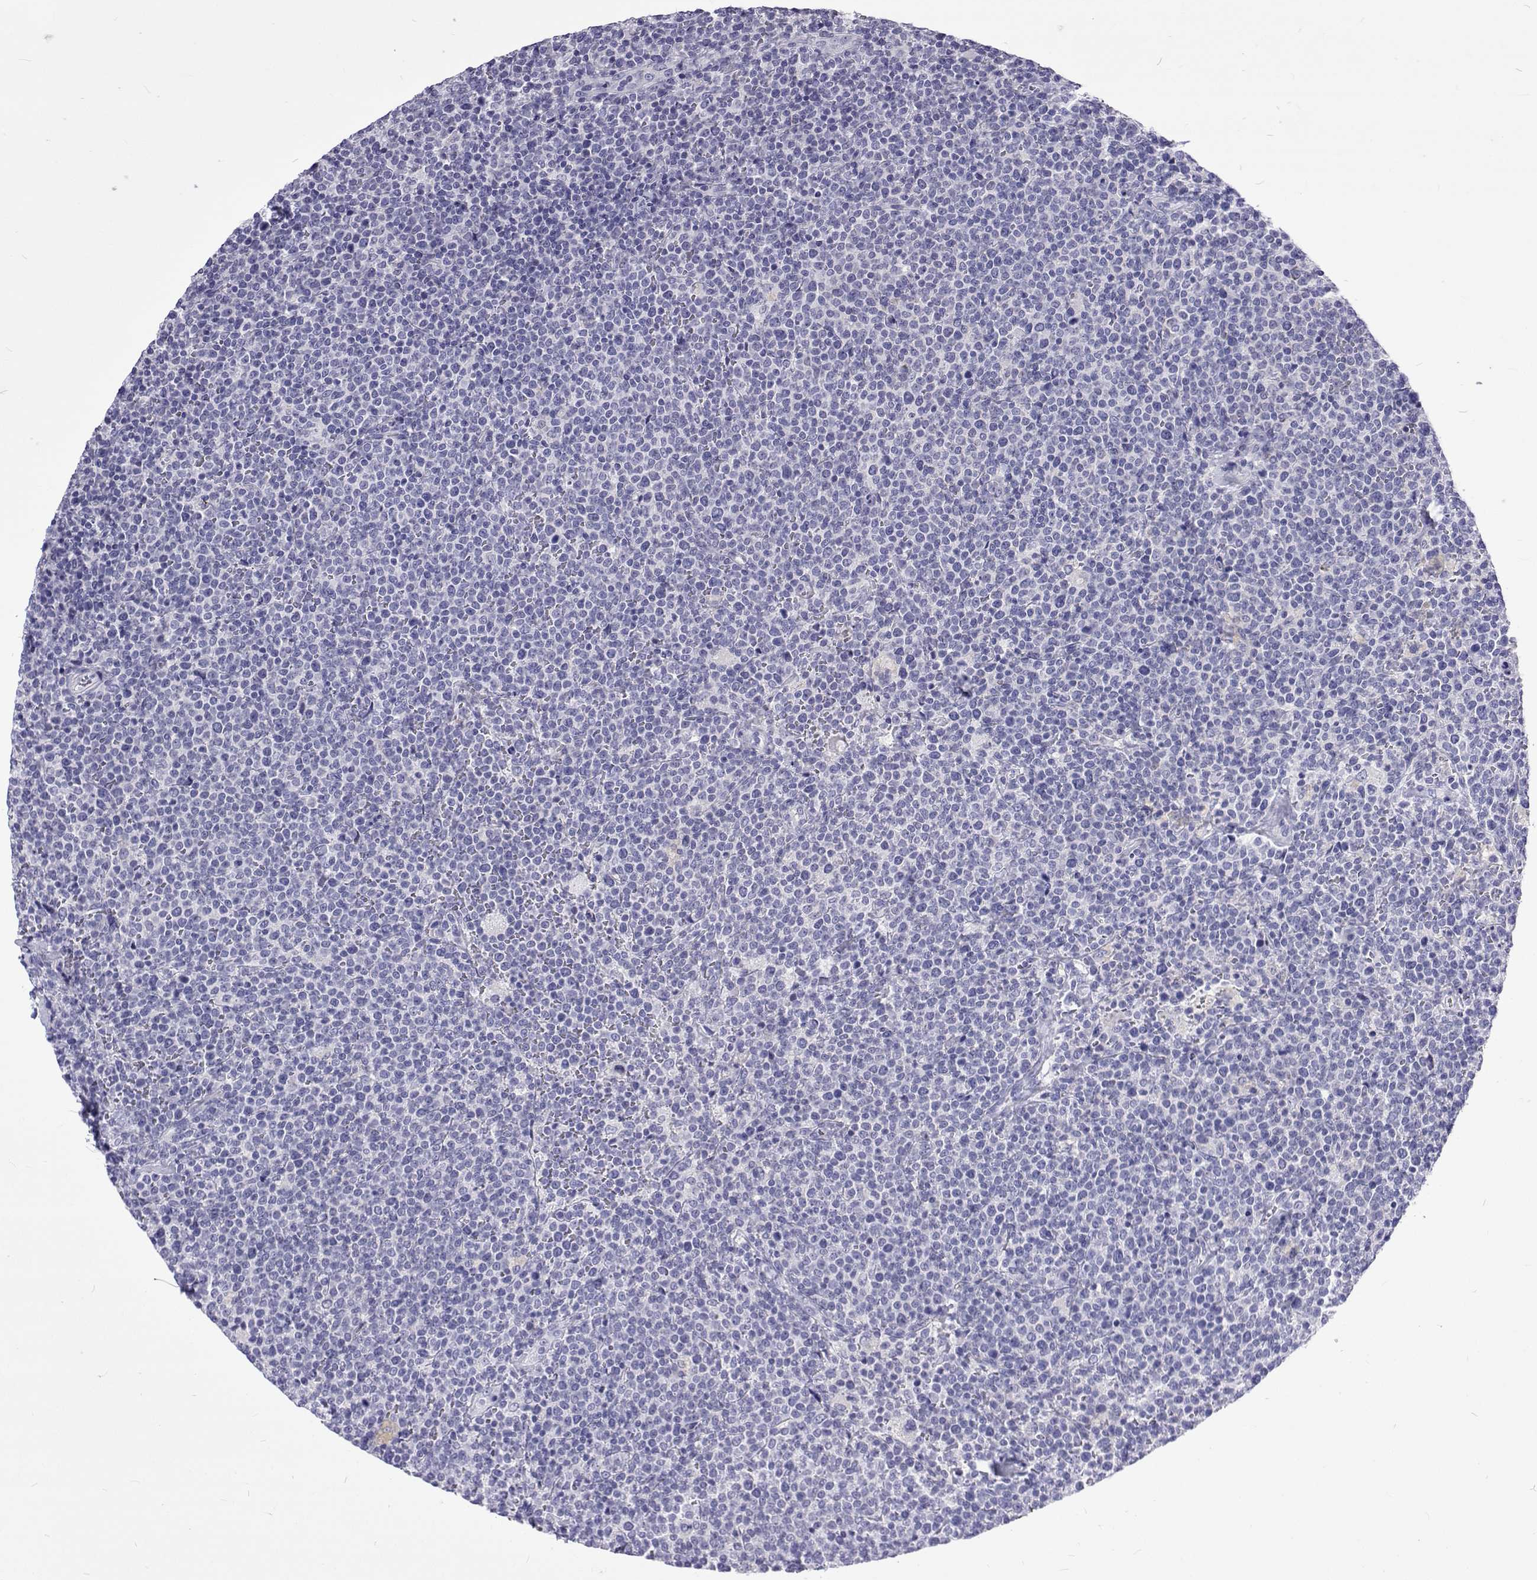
{"staining": {"intensity": "negative", "quantity": "none", "location": "none"}, "tissue": "lymphoma", "cell_type": "Tumor cells", "image_type": "cancer", "snomed": [{"axis": "morphology", "description": "Malignant lymphoma, non-Hodgkin's type, High grade"}, {"axis": "topography", "description": "Lymph node"}], "caption": "Photomicrograph shows no protein staining in tumor cells of malignant lymphoma, non-Hodgkin's type (high-grade) tissue.", "gene": "UMODL1", "patient": {"sex": "male", "age": 61}}